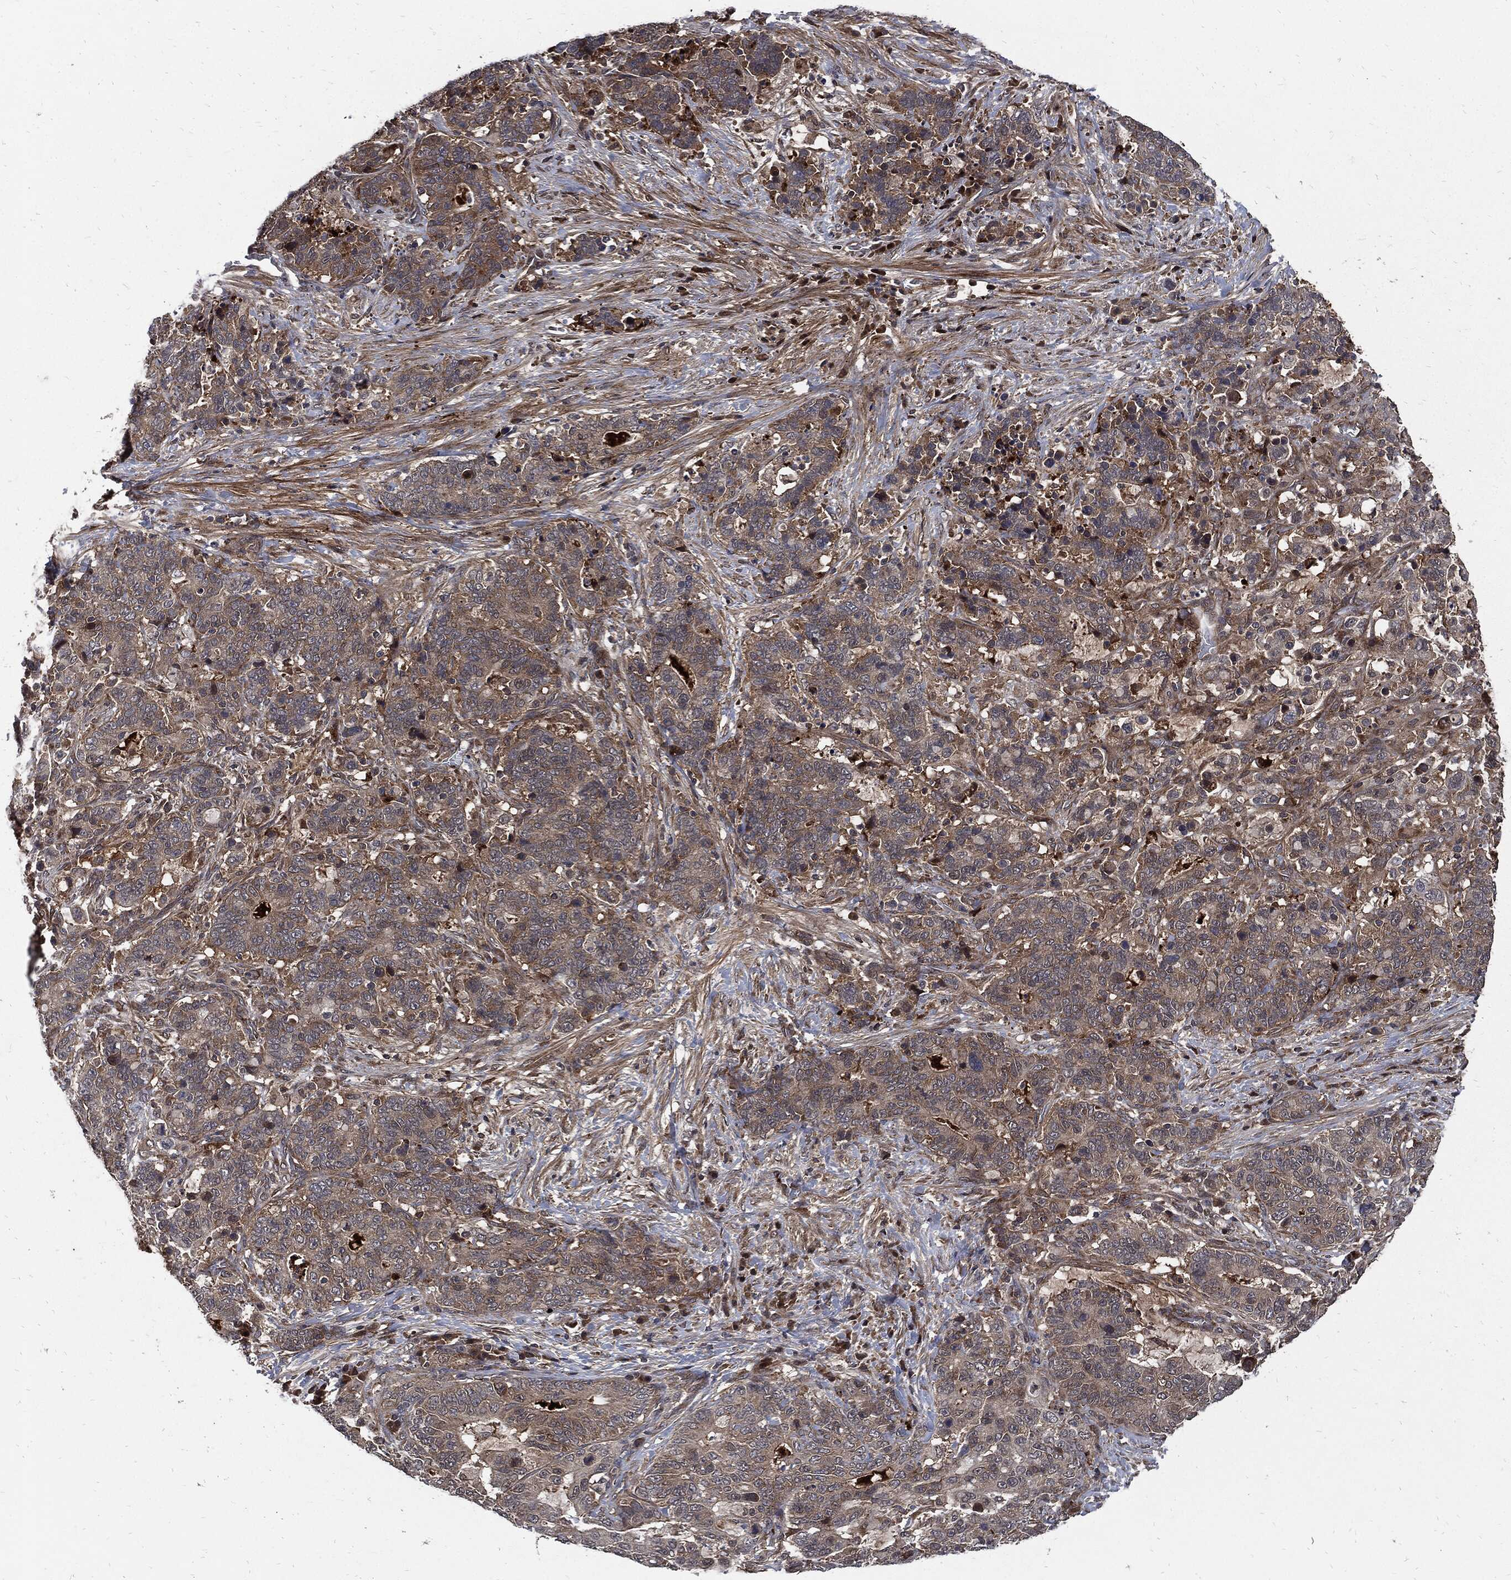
{"staining": {"intensity": "moderate", "quantity": "25%-75%", "location": "cytoplasmic/membranous"}, "tissue": "stomach cancer", "cell_type": "Tumor cells", "image_type": "cancer", "snomed": [{"axis": "morphology", "description": "Normal tissue, NOS"}, {"axis": "morphology", "description": "Adenocarcinoma, NOS"}, {"axis": "topography", "description": "Stomach"}], "caption": "Adenocarcinoma (stomach) was stained to show a protein in brown. There is medium levels of moderate cytoplasmic/membranous positivity in approximately 25%-75% of tumor cells.", "gene": "CLU", "patient": {"sex": "female", "age": 64}}